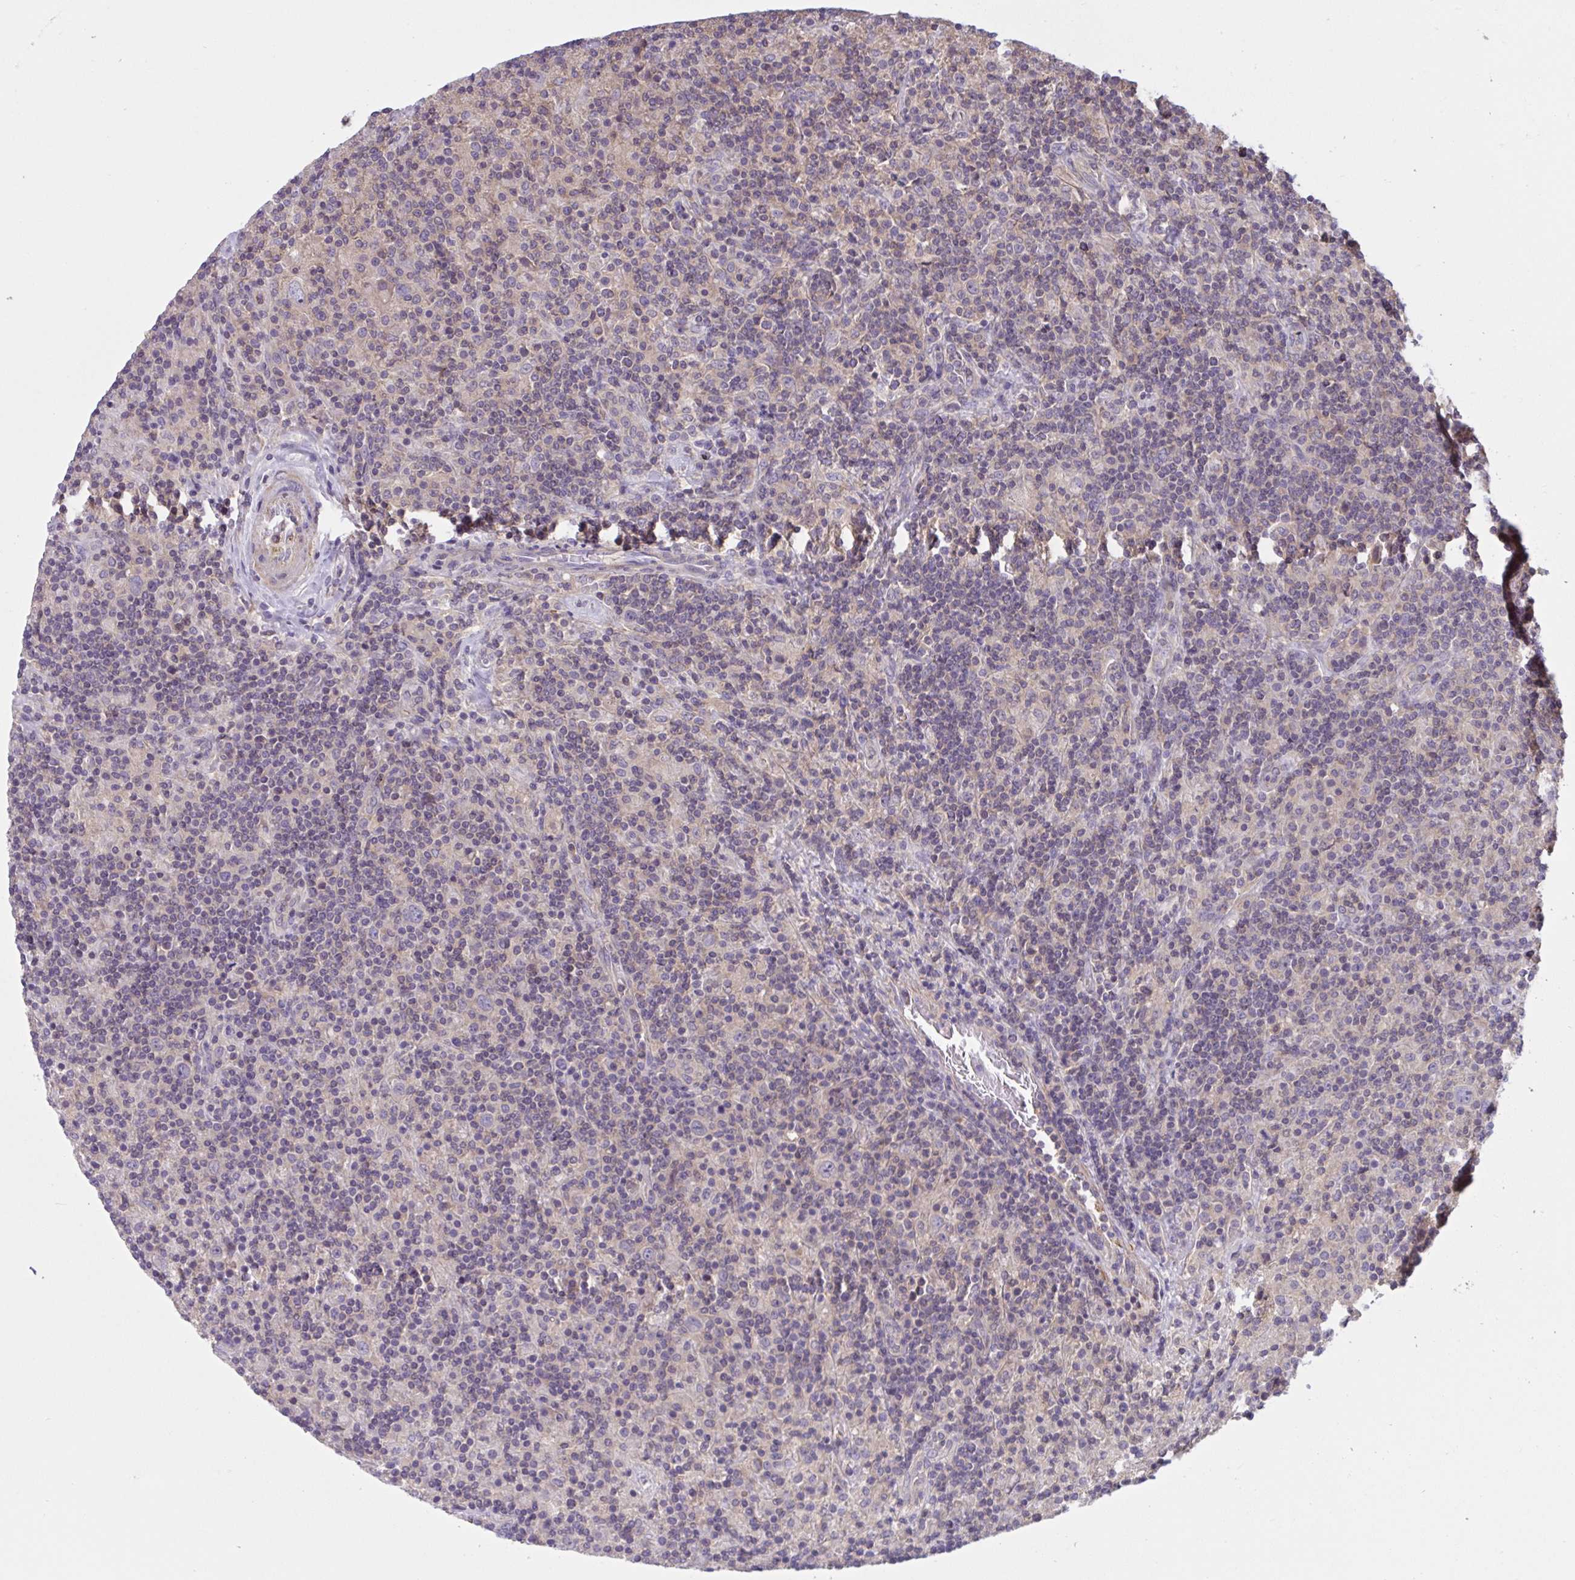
{"staining": {"intensity": "negative", "quantity": "none", "location": "none"}, "tissue": "lymphoma", "cell_type": "Tumor cells", "image_type": "cancer", "snomed": [{"axis": "morphology", "description": "Hodgkin's disease, NOS"}, {"axis": "topography", "description": "Lymph node"}], "caption": "This is an immunohistochemistry (IHC) histopathology image of Hodgkin's disease. There is no expression in tumor cells.", "gene": "WNT9B", "patient": {"sex": "male", "age": 70}}